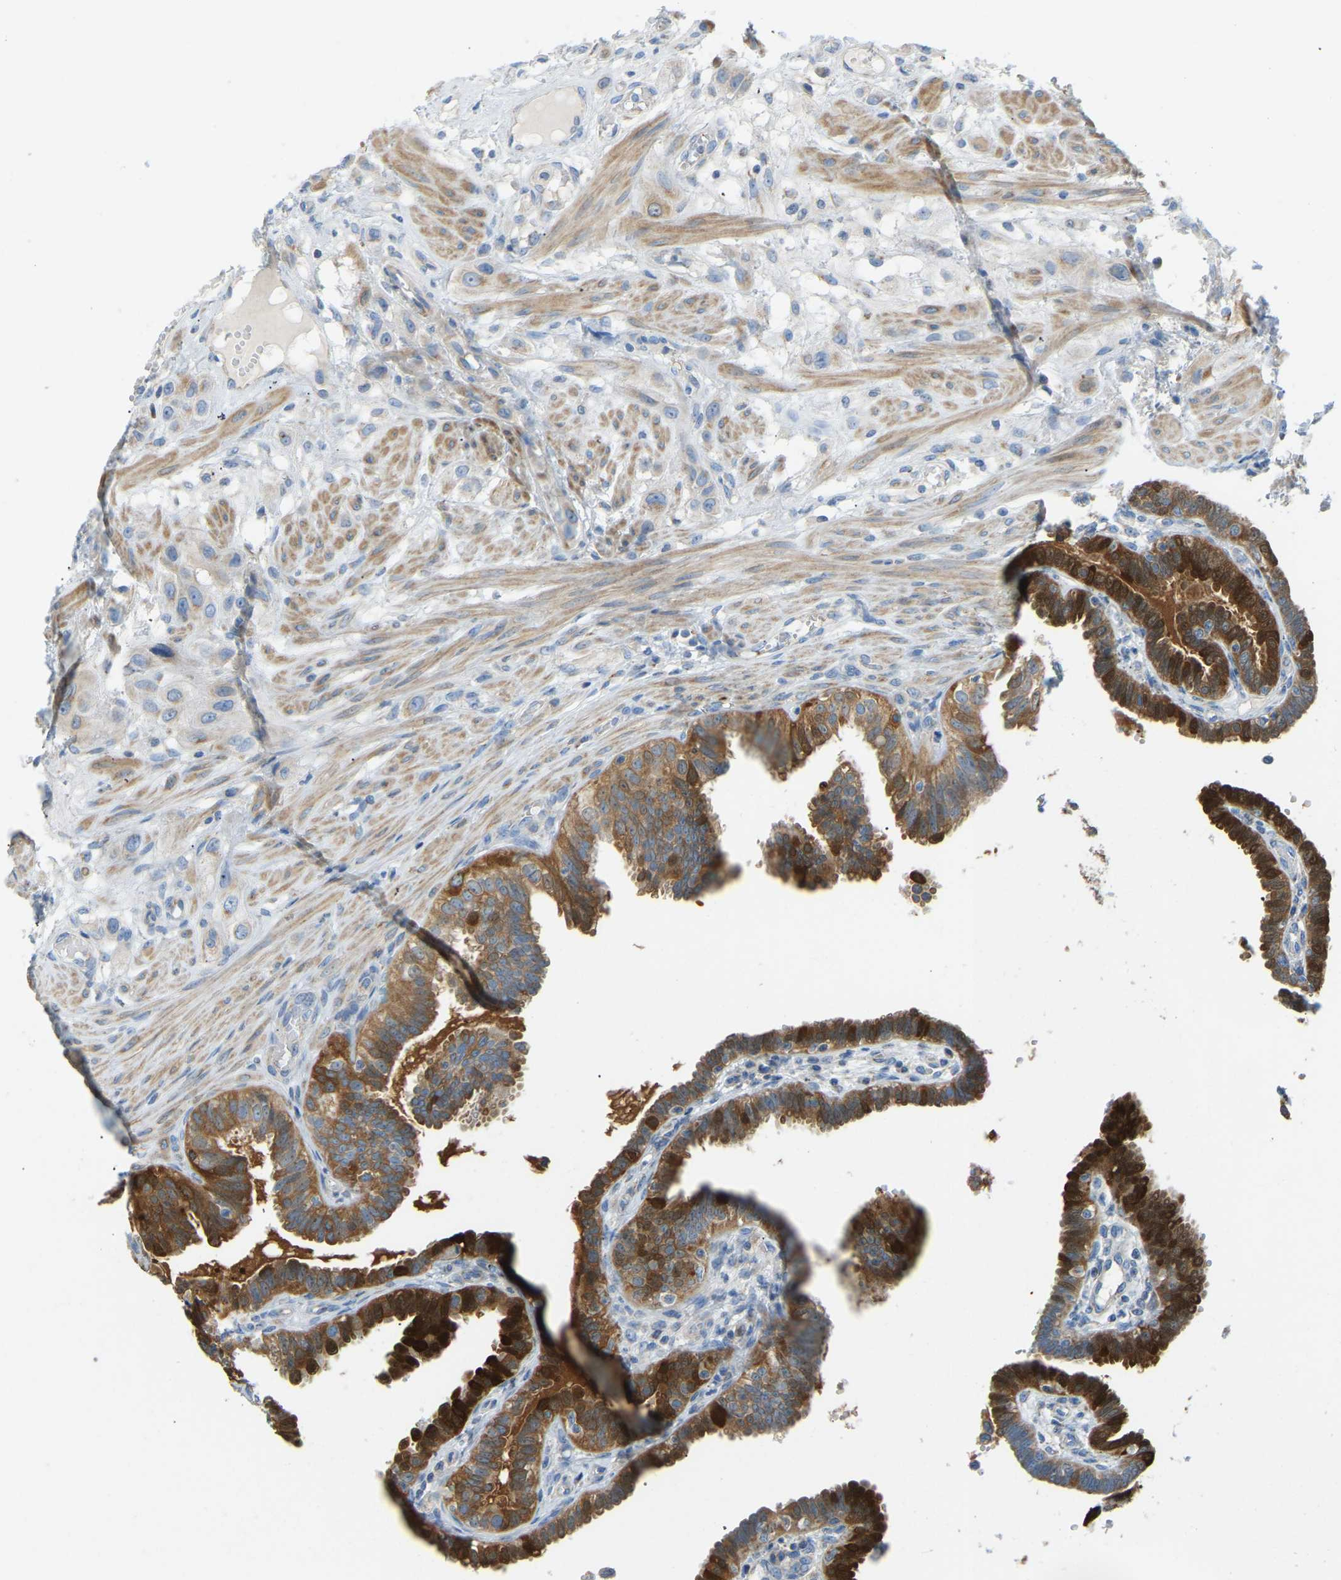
{"staining": {"intensity": "strong", "quantity": ">75%", "location": "cytoplasmic/membranous"}, "tissue": "fallopian tube", "cell_type": "Glandular cells", "image_type": "normal", "snomed": [{"axis": "morphology", "description": "Normal tissue, NOS"}, {"axis": "topography", "description": "Fallopian tube"}, {"axis": "topography", "description": "Placenta"}], "caption": "This image exhibits benign fallopian tube stained with immunohistochemistry to label a protein in brown. The cytoplasmic/membranous of glandular cells show strong positivity for the protein. Nuclei are counter-stained blue.", "gene": "GDA", "patient": {"sex": "female", "age": 34}}